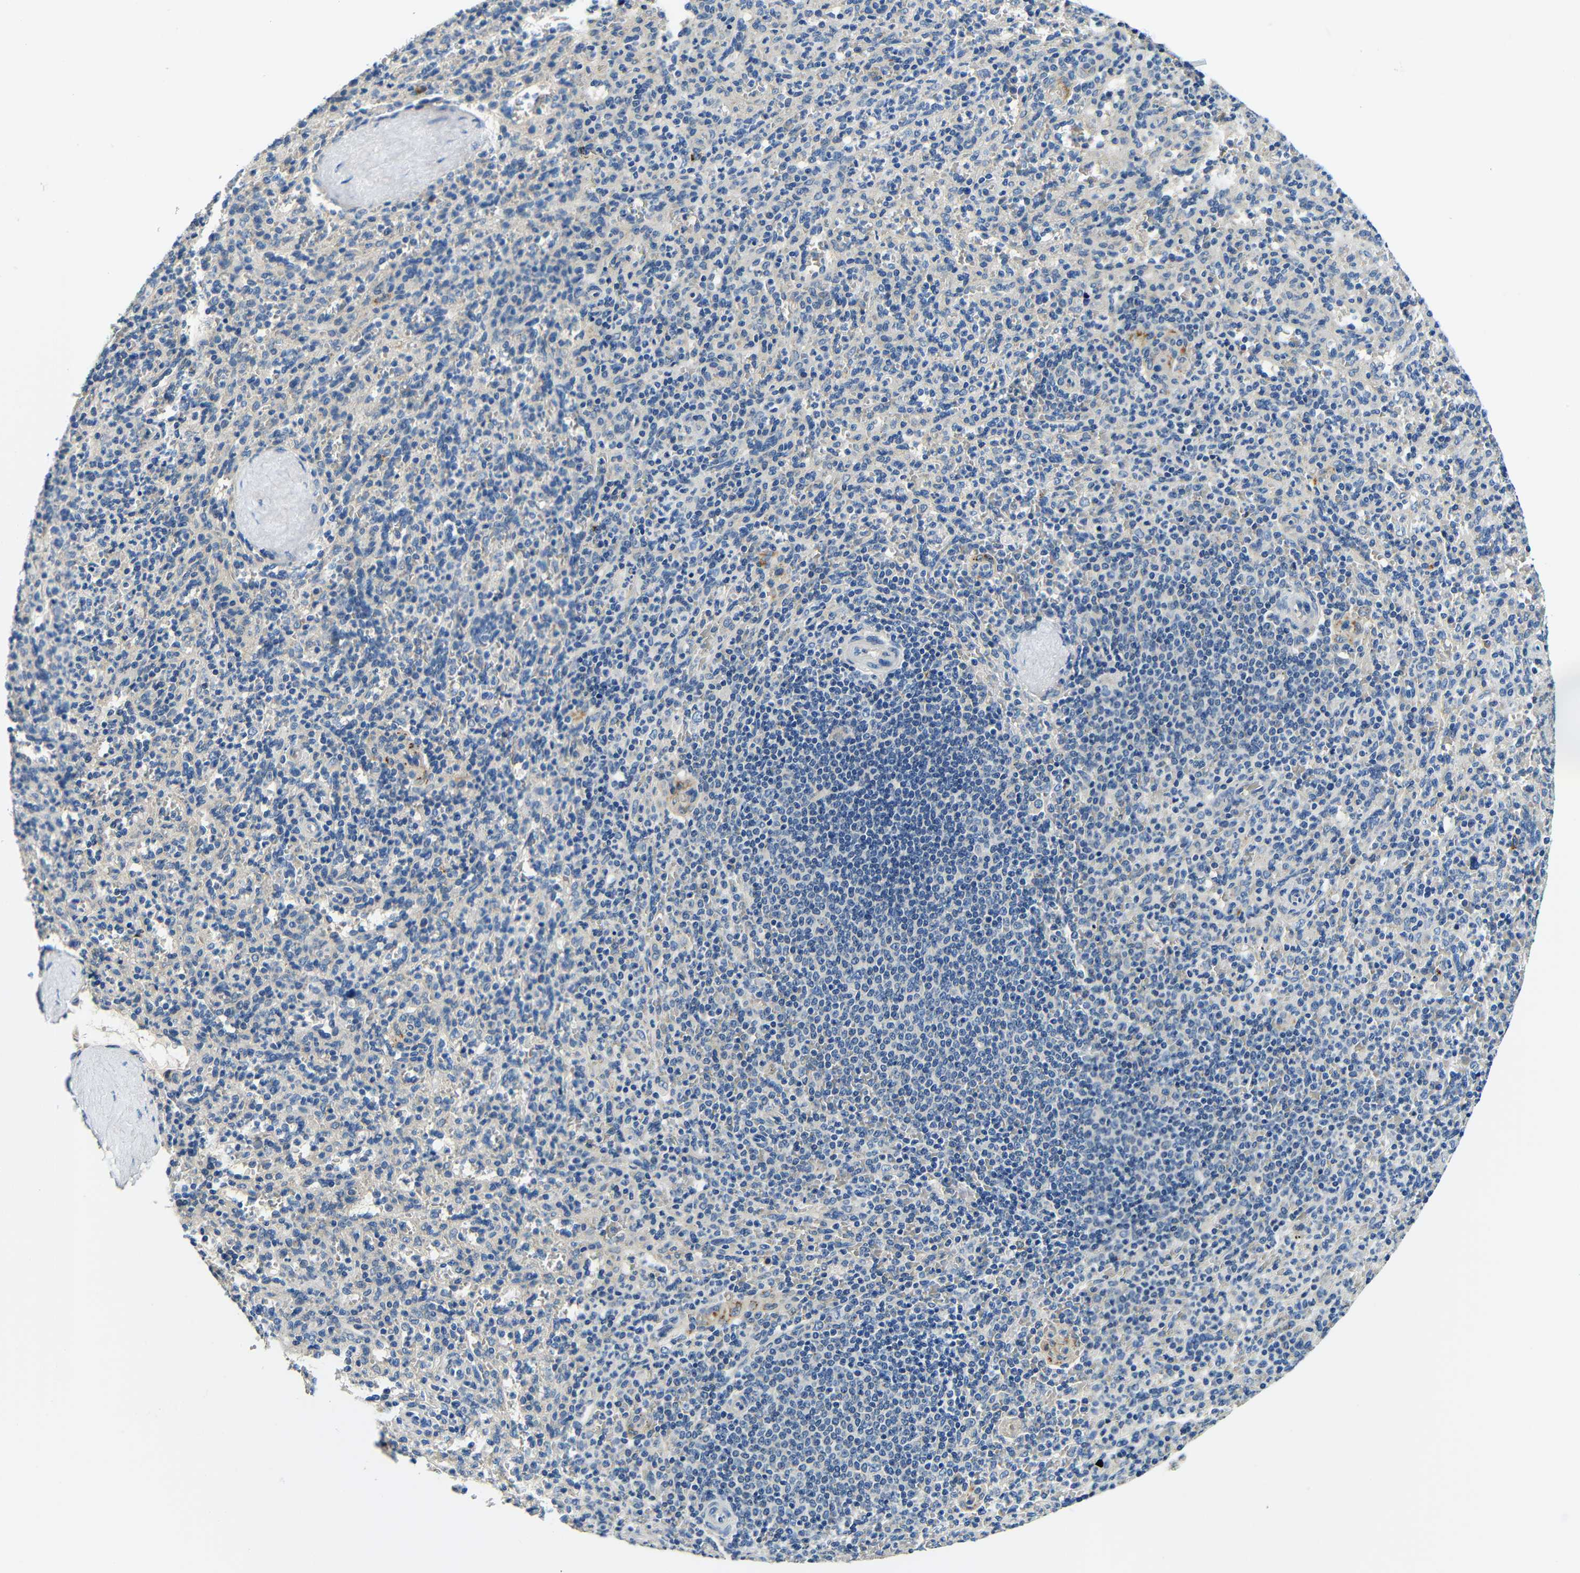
{"staining": {"intensity": "negative", "quantity": "none", "location": "none"}, "tissue": "spleen", "cell_type": "Cells in red pulp", "image_type": "normal", "snomed": [{"axis": "morphology", "description": "Normal tissue, NOS"}, {"axis": "topography", "description": "Spleen"}], "caption": "The photomicrograph displays no significant expression in cells in red pulp of spleen. Brightfield microscopy of IHC stained with DAB (brown) and hematoxylin (blue), captured at high magnification.", "gene": "FMO5", "patient": {"sex": "male", "age": 36}}